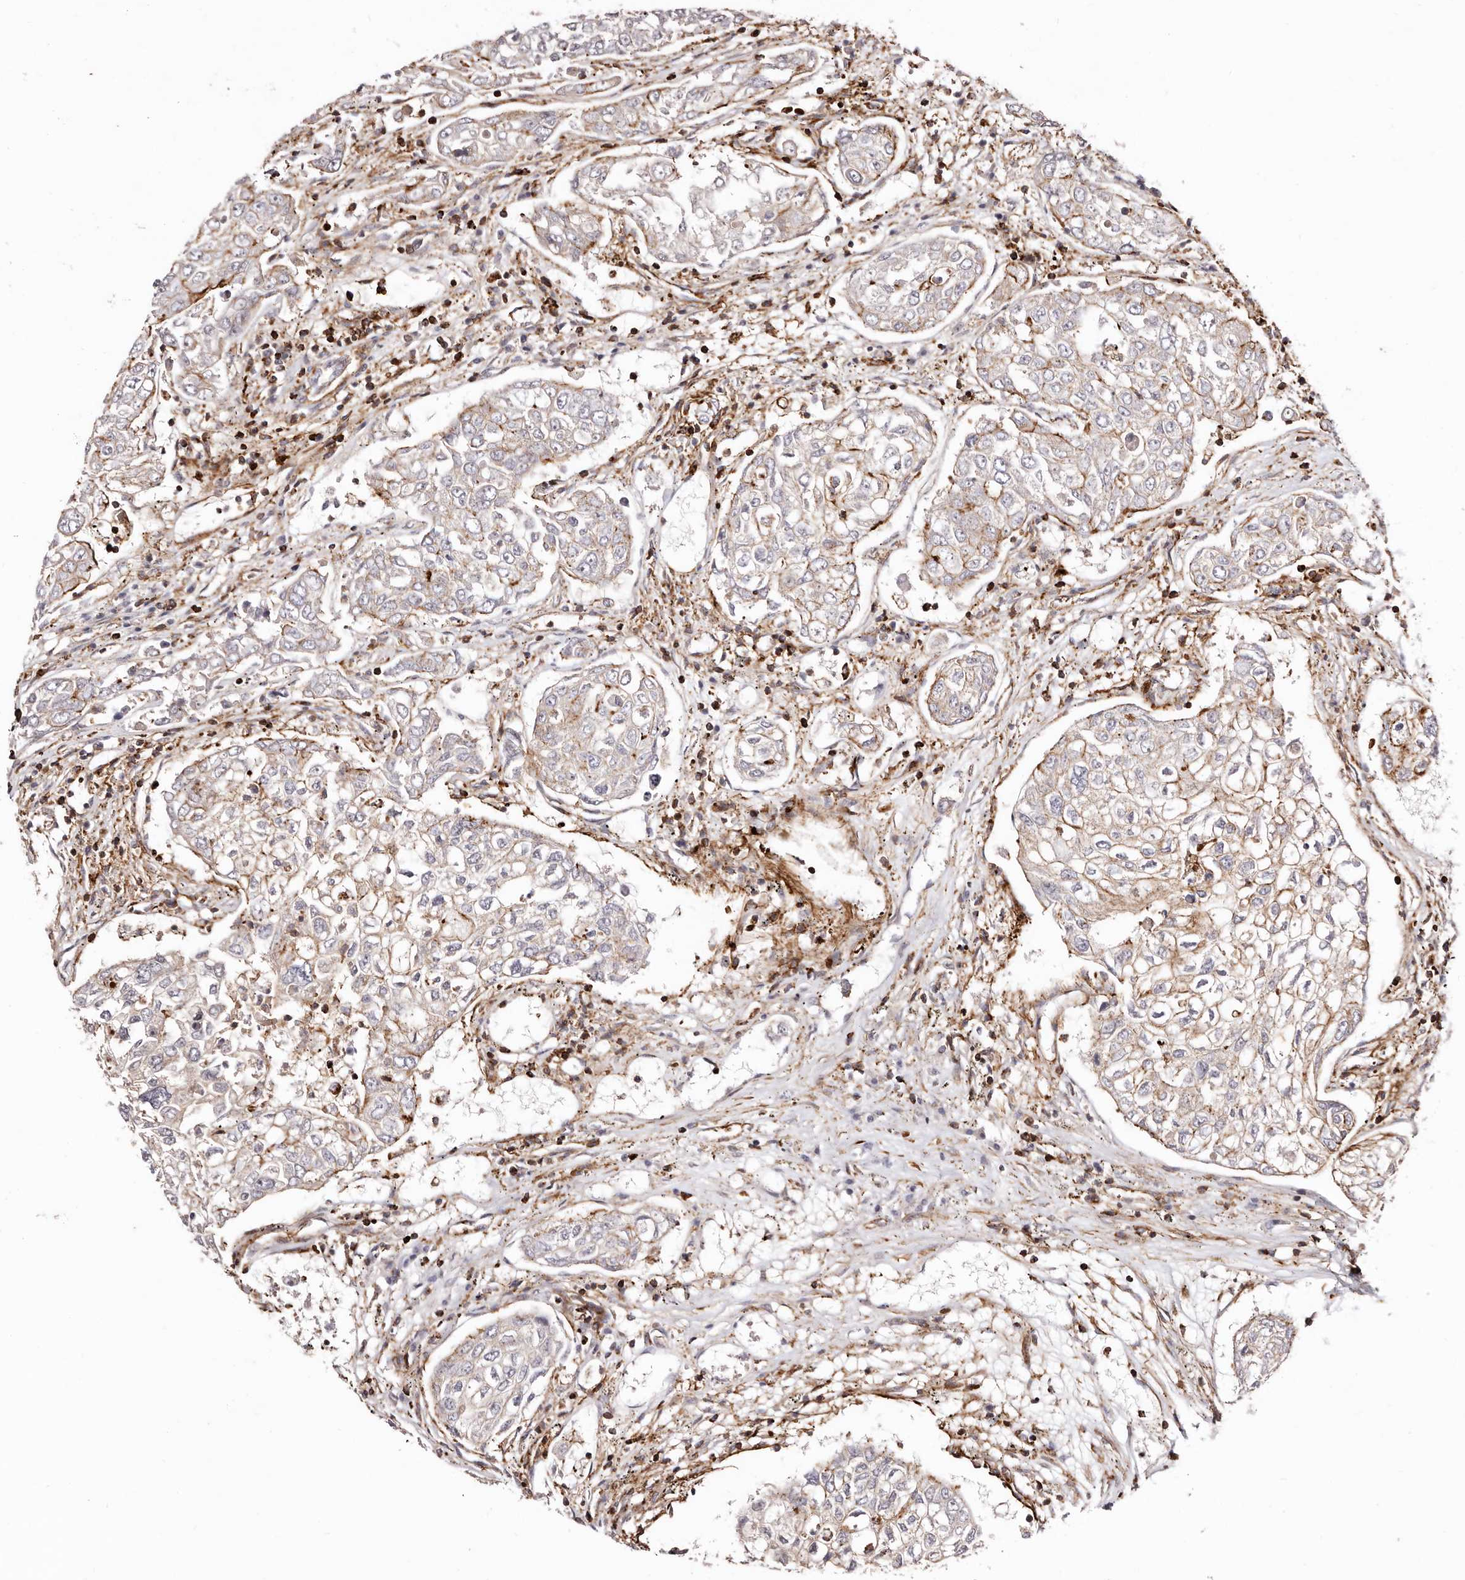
{"staining": {"intensity": "weak", "quantity": "25%-75%", "location": "cytoplasmic/membranous"}, "tissue": "urothelial cancer", "cell_type": "Tumor cells", "image_type": "cancer", "snomed": [{"axis": "morphology", "description": "Urothelial carcinoma, High grade"}, {"axis": "topography", "description": "Lymph node"}, {"axis": "topography", "description": "Urinary bladder"}], "caption": "Immunohistochemistry image of neoplastic tissue: high-grade urothelial carcinoma stained using IHC shows low levels of weak protein expression localized specifically in the cytoplasmic/membranous of tumor cells, appearing as a cytoplasmic/membranous brown color.", "gene": "PTPN22", "patient": {"sex": "male", "age": 51}}